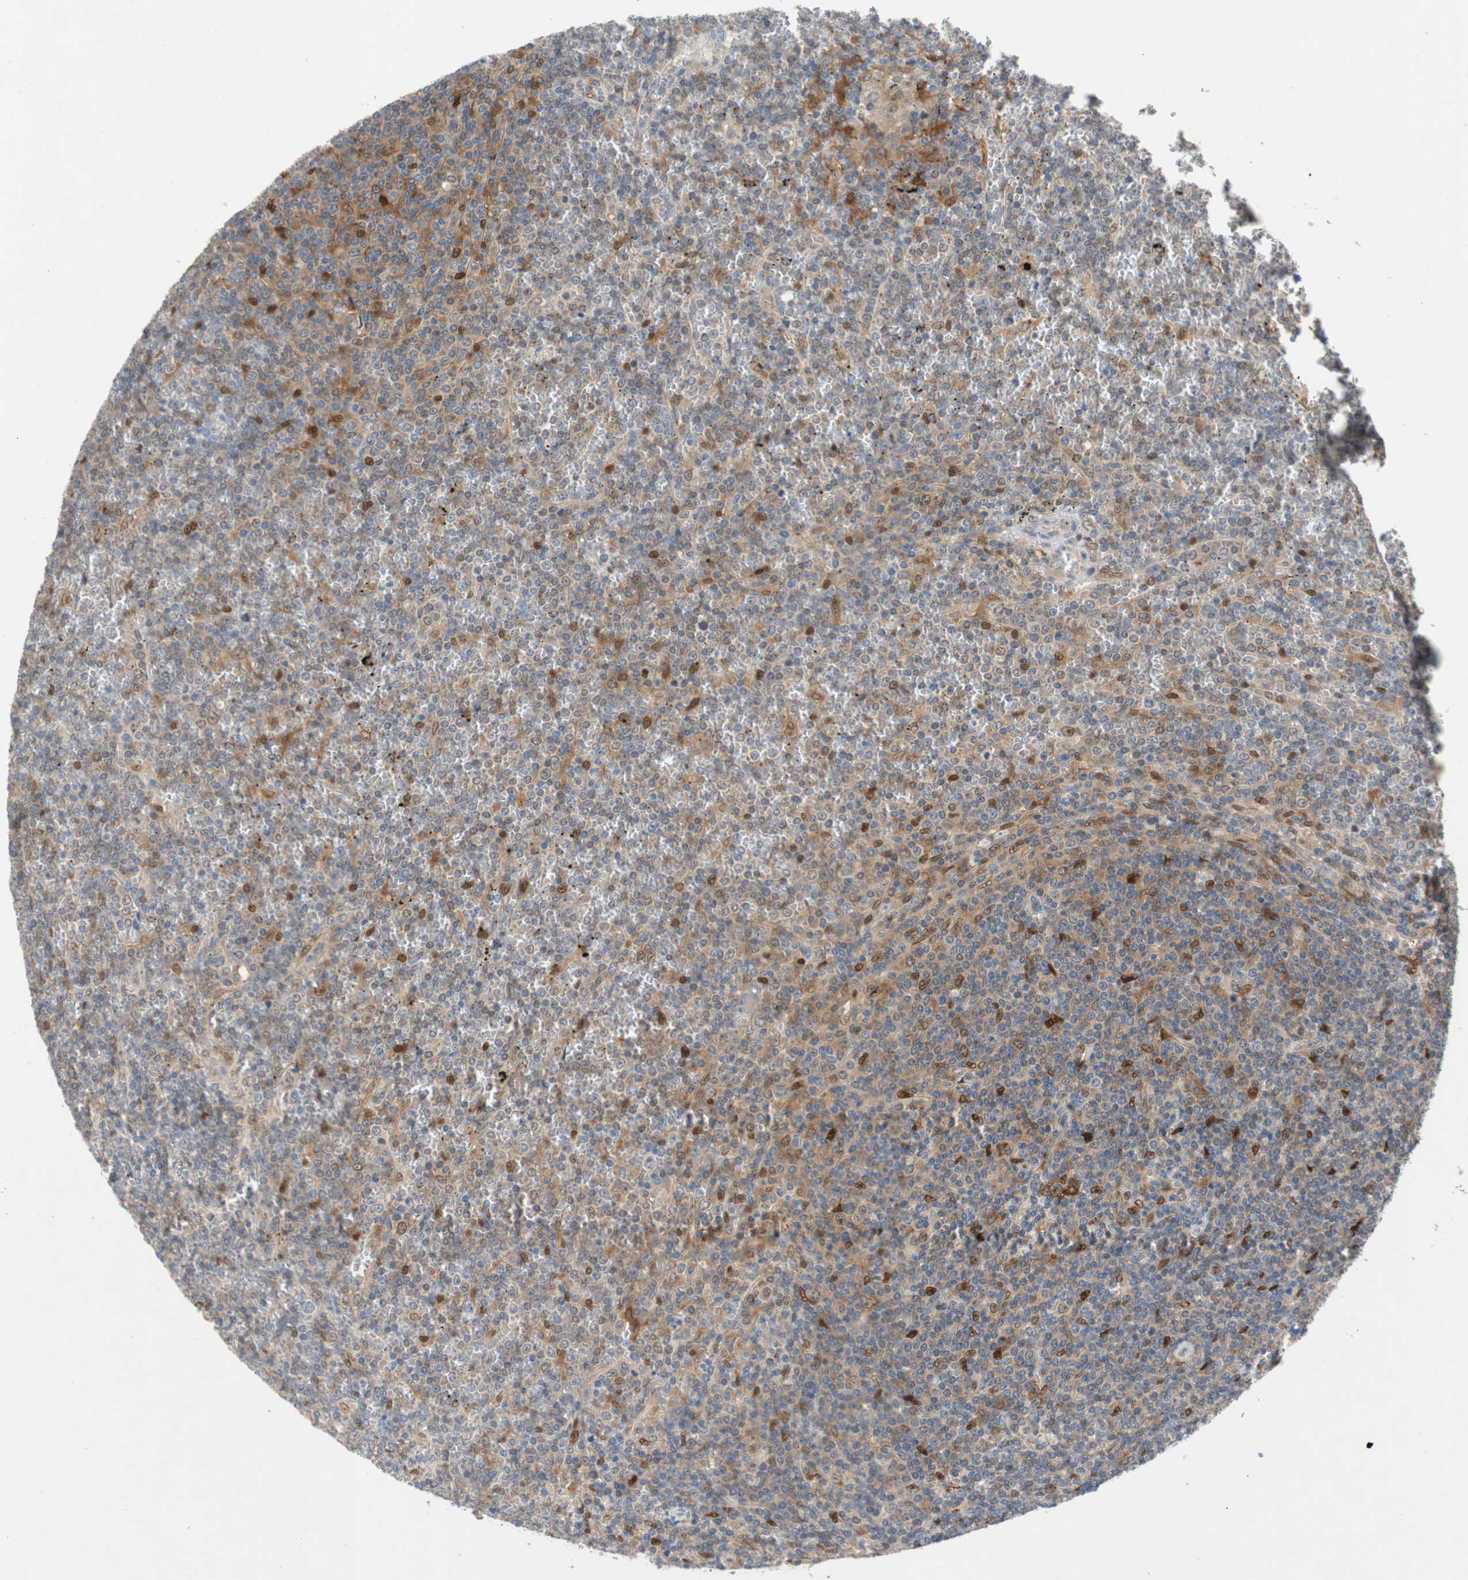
{"staining": {"intensity": "moderate", "quantity": "<25%", "location": "cytoplasmic/membranous,nuclear"}, "tissue": "lymphoma", "cell_type": "Tumor cells", "image_type": "cancer", "snomed": [{"axis": "morphology", "description": "Malignant lymphoma, non-Hodgkin's type, Low grade"}, {"axis": "topography", "description": "Spleen"}], "caption": "Immunohistochemistry (IHC) (DAB (3,3'-diaminobenzidine)) staining of lymphoma exhibits moderate cytoplasmic/membranous and nuclear protein positivity in about <25% of tumor cells. The staining is performed using DAB (3,3'-diaminobenzidine) brown chromogen to label protein expression. The nuclei are counter-stained blue using hematoxylin.", "gene": "RELB", "patient": {"sex": "female", "age": 19}}